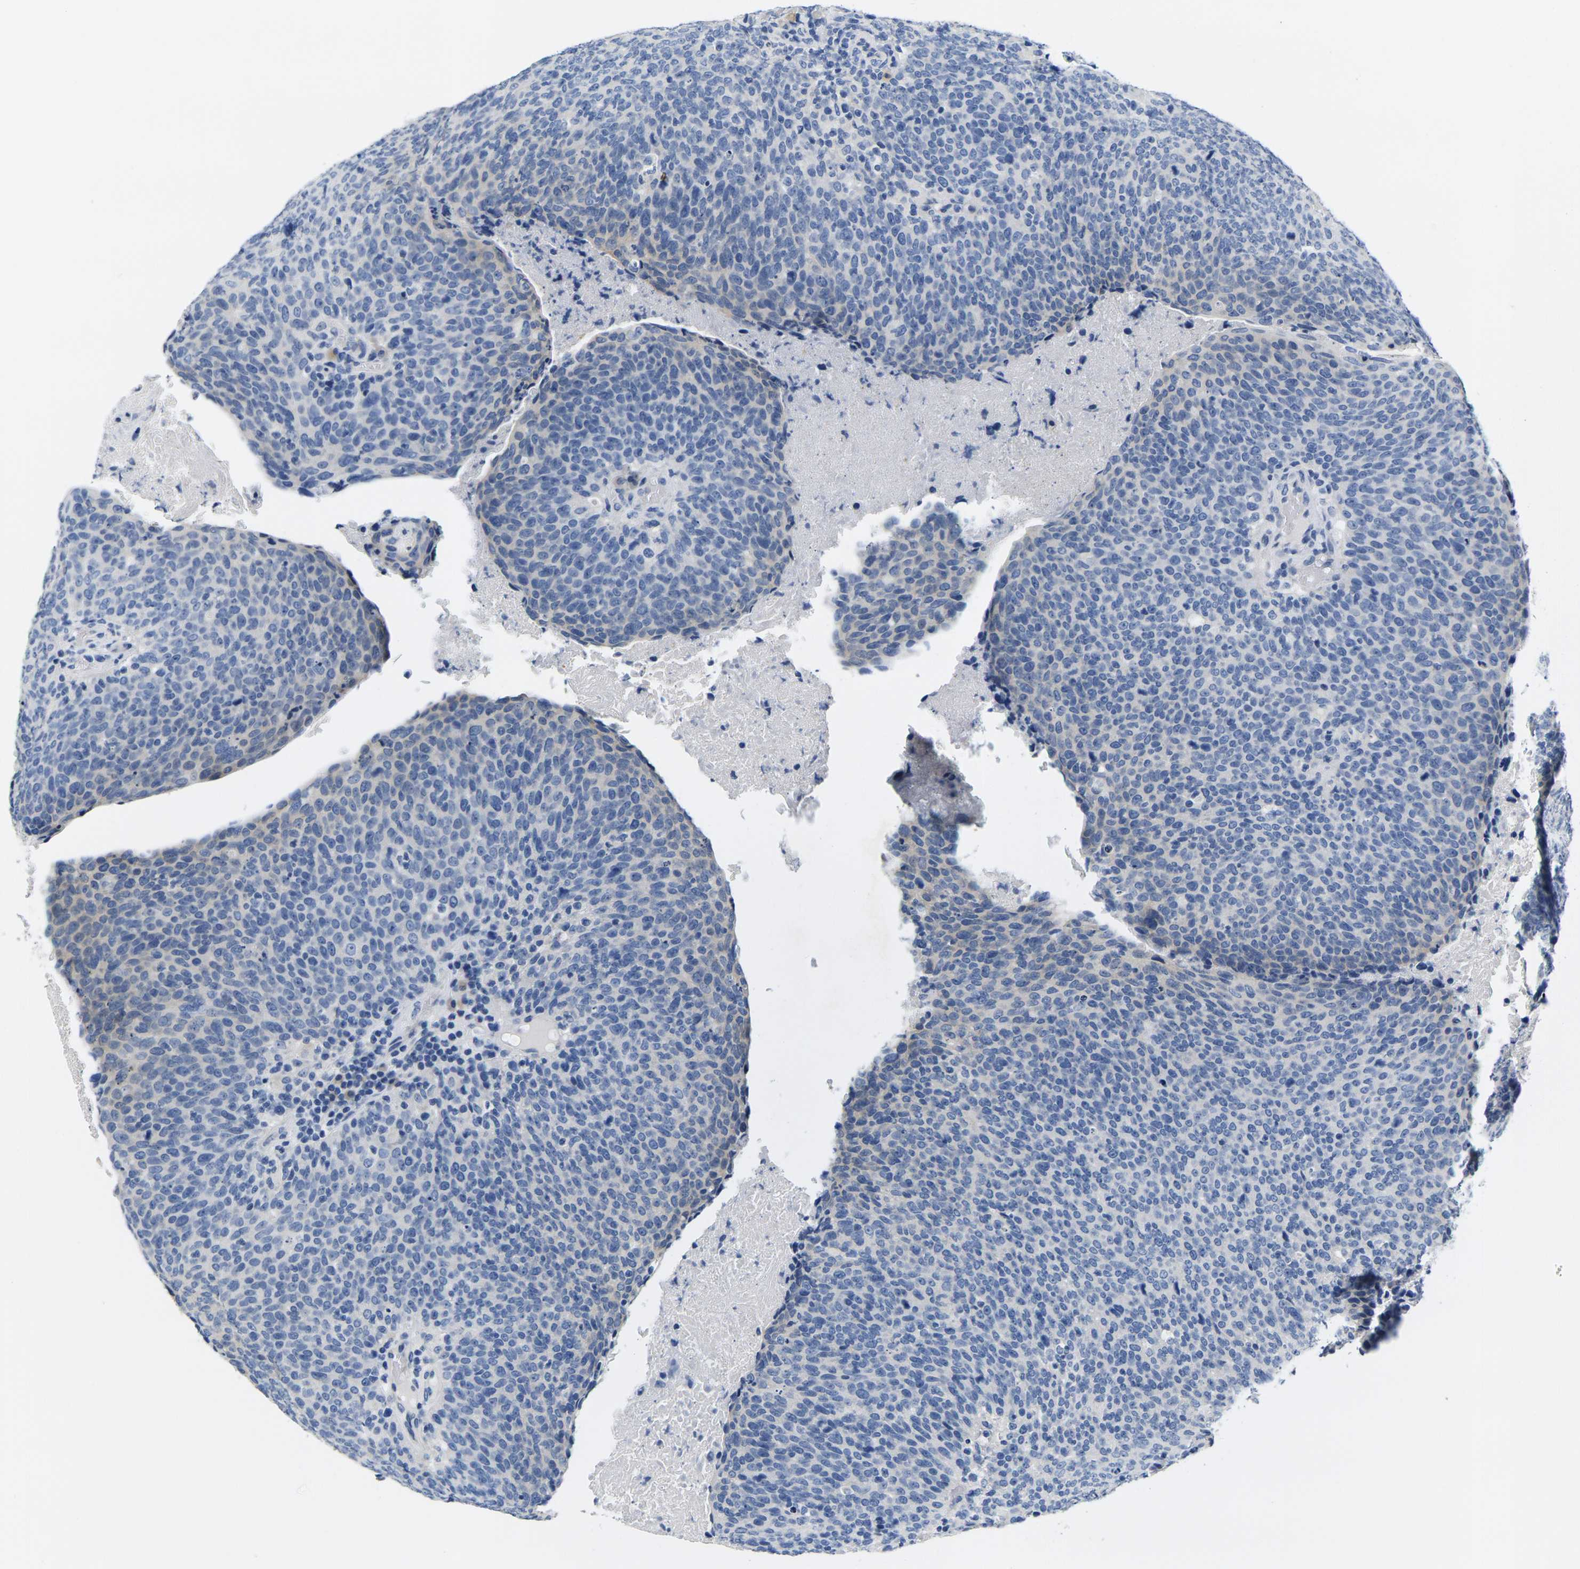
{"staining": {"intensity": "negative", "quantity": "none", "location": "none"}, "tissue": "head and neck cancer", "cell_type": "Tumor cells", "image_type": "cancer", "snomed": [{"axis": "morphology", "description": "Squamous cell carcinoma, NOS"}, {"axis": "morphology", "description": "Squamous cell carcinoma, metastatic, NOS"}, {"axis": "topography", "description": "Lymph node"}, {"axis": "topography", "description": "Head-Neck"}], "caption": "IHC image of human head and neck squamous cell carcinoma stained for a protein (brown), which displays no expression in tumor cells. (DAB (3,3'-diaminobenzidine) IHC with hematoxylin counter stain).", "gene": "NOCT", "patient": {"sex": "male", "age": 62}}